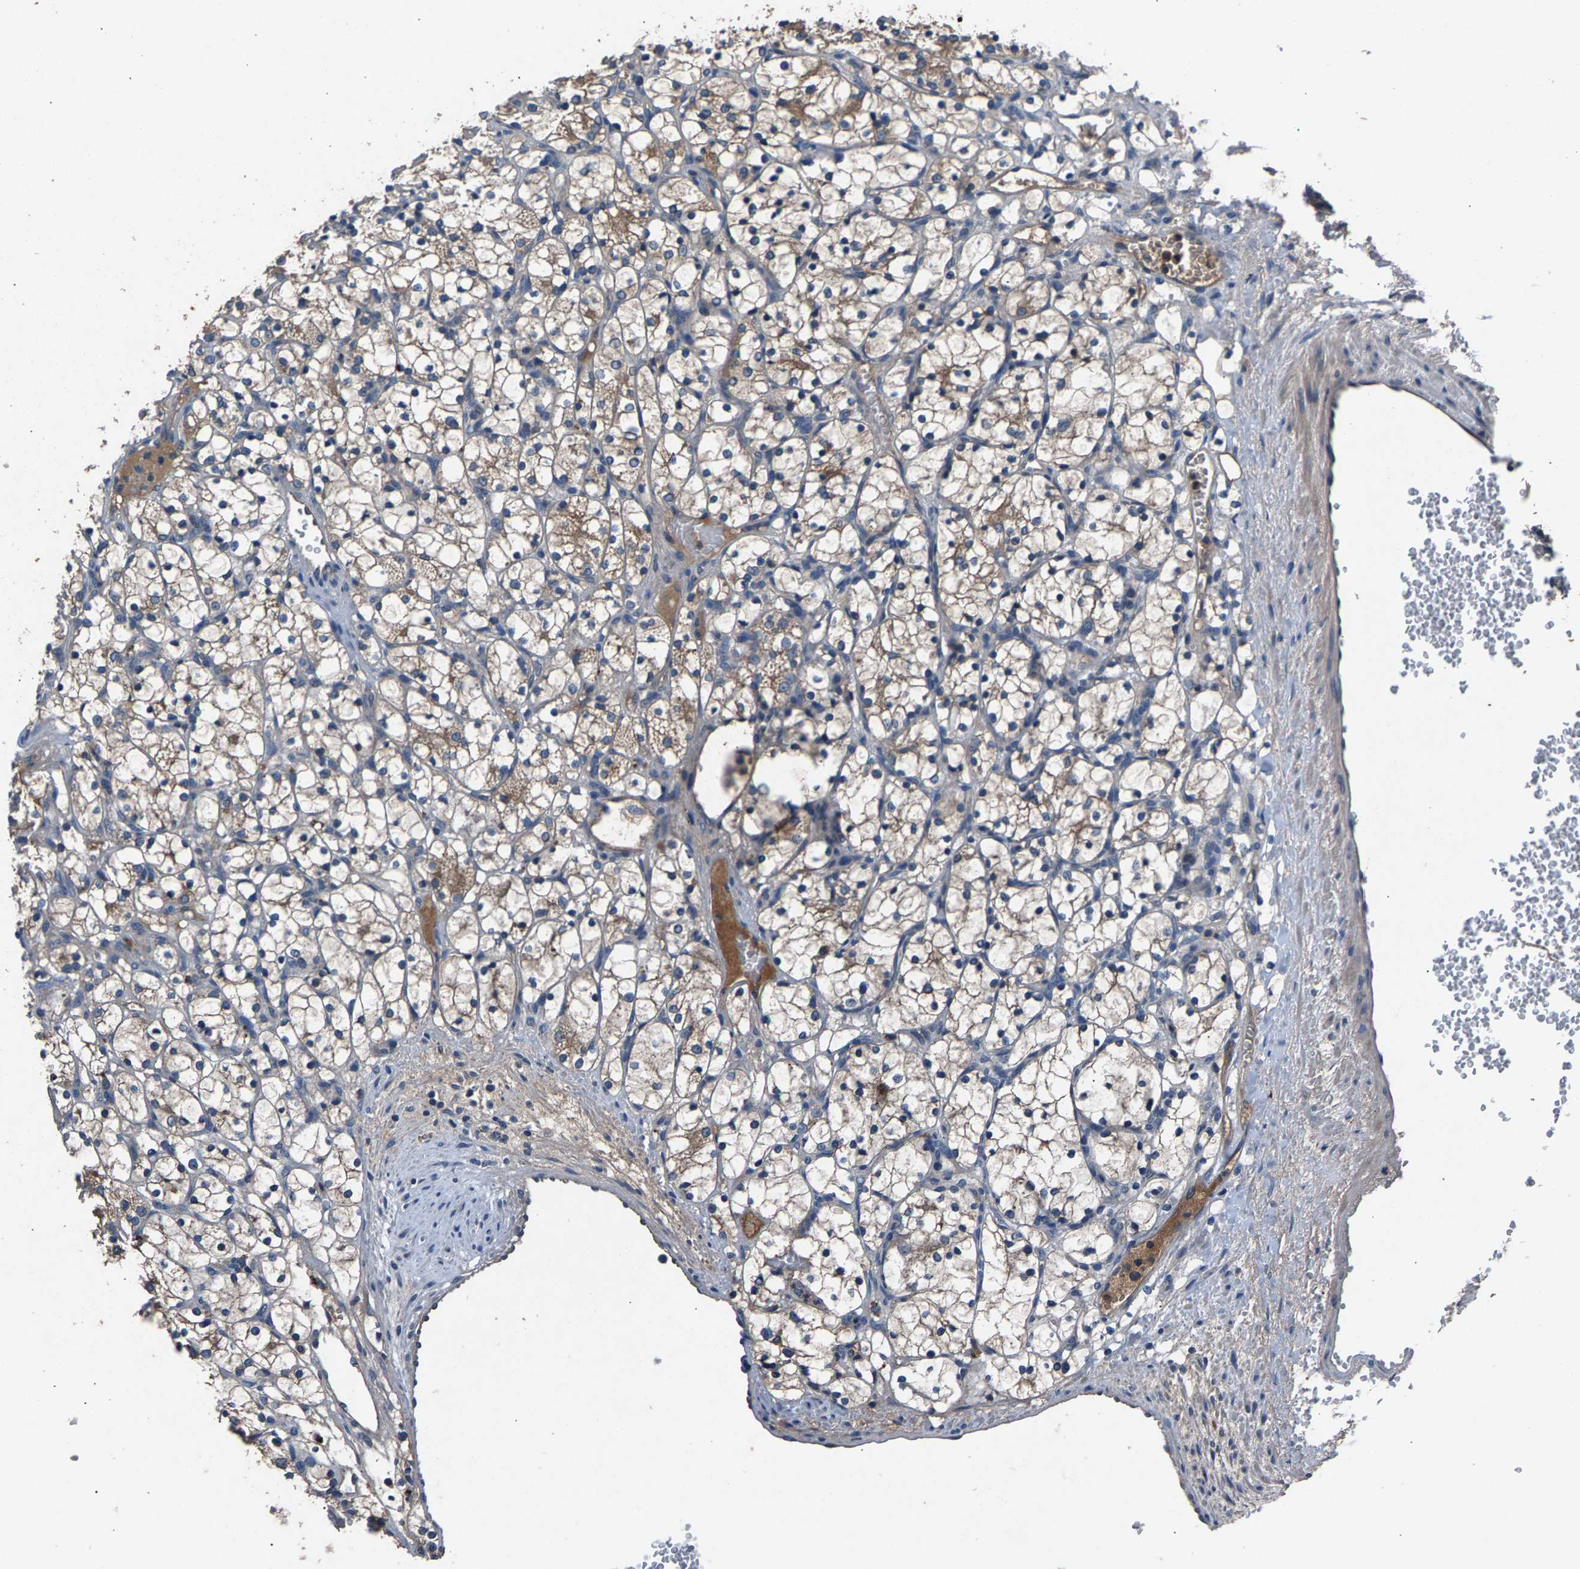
{"staining": {"intensity": "weak", "quantity": ">75%", "location": "cytoplasmic/membranous"}, "tissue": "renal cancer", "cell_type": "Tumor cells", "image_type": "cancer", "snomed": [{"axis": "morphology", "description": "Adenocarcinoma, NOS"}, {"axis": "topography", "description": "Kidney"}], "caption": "Immunohistochemical staining of renal cancer (adenocarcinoma) displays low levels of weak cytoplasmic/membranous expression in approximately >75% of tumor cells.", "gene": "PRXL2C", "patient": {"sex": "female", "age": 69}}